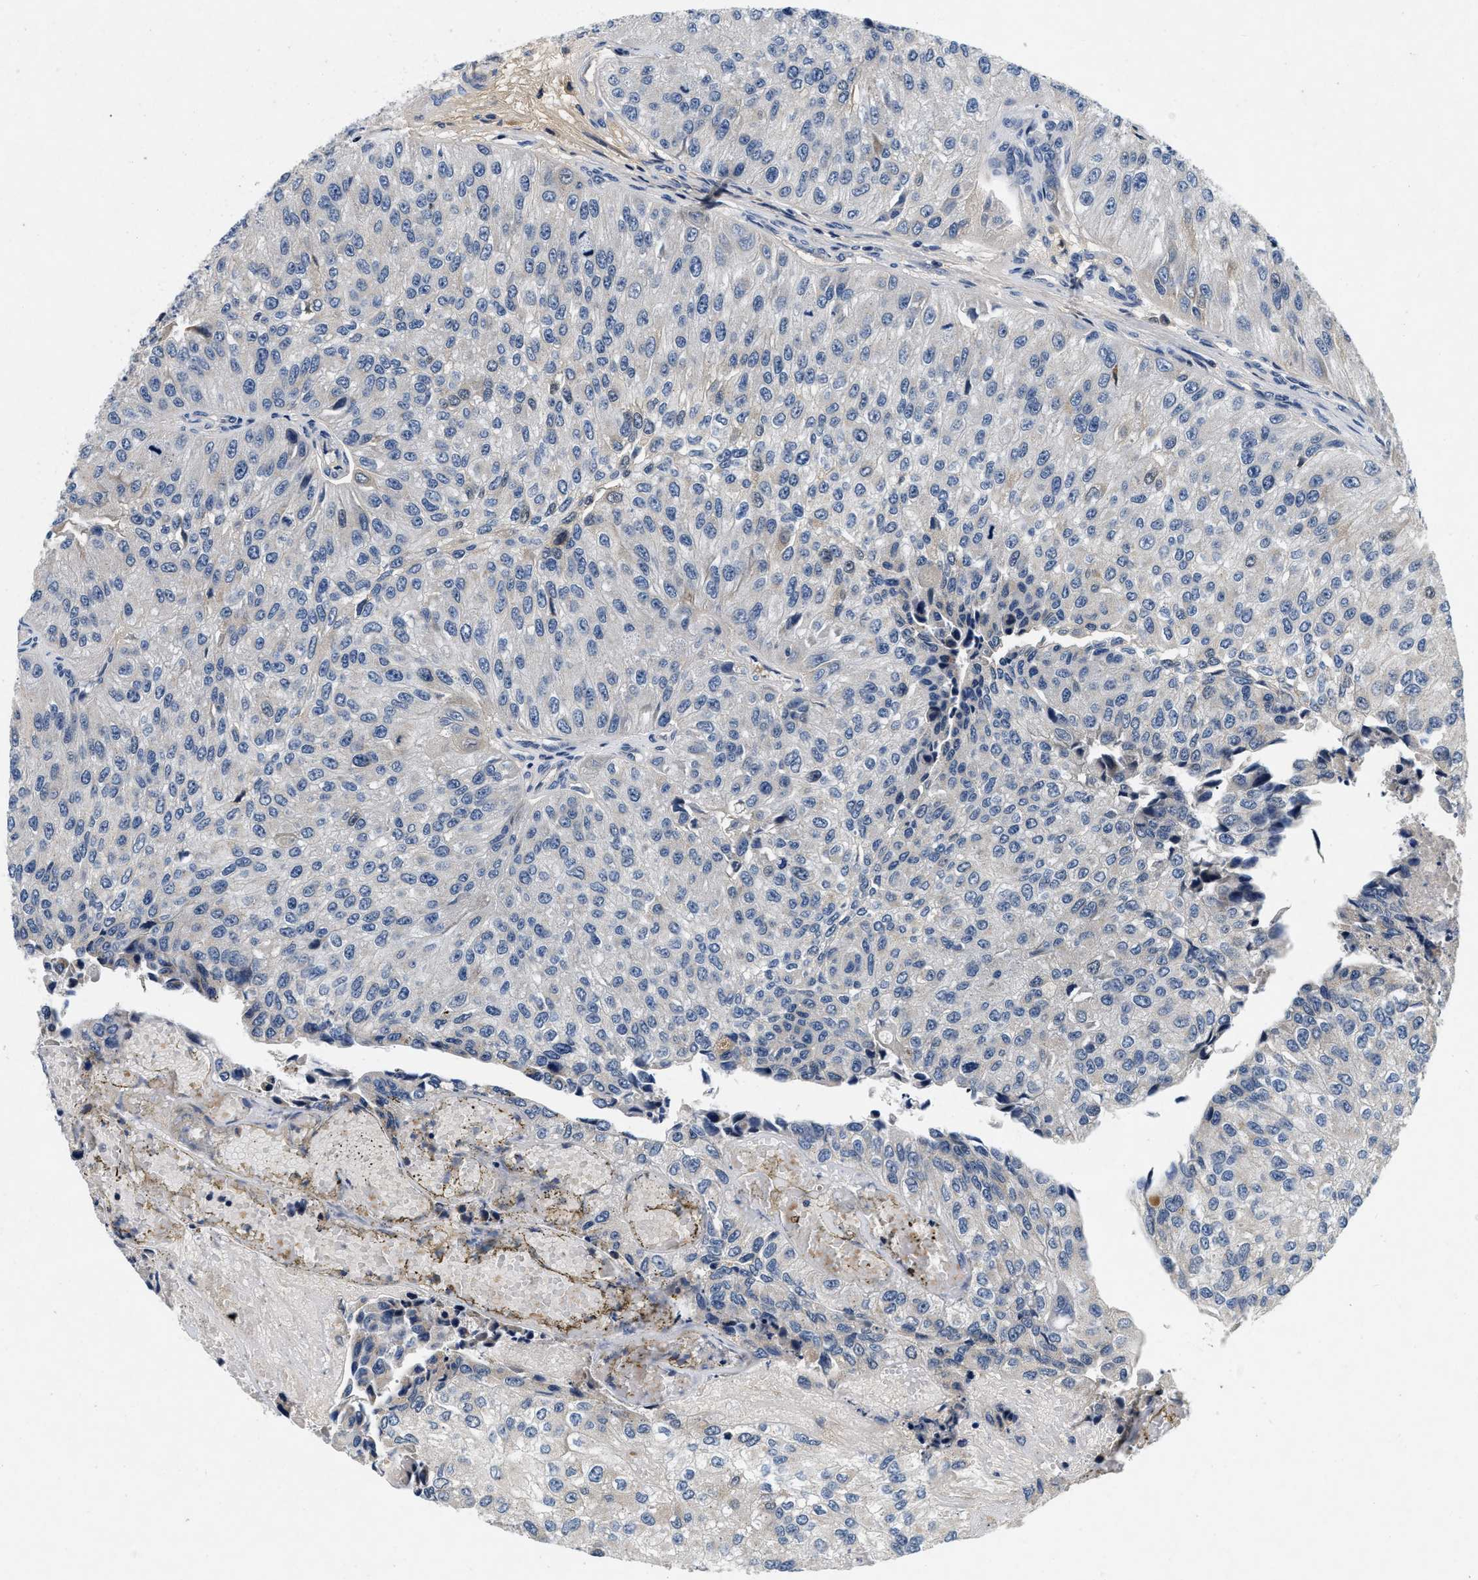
{"staining": {"intensity": "negative", "quantity": "none", "location": "none"}, "tissue": "urothelial cancer", "cell_type": "Tumor cells", "image_type": "cancer", "snomed": [{"axis": "morphology", "description": "Urothelial carcinoma, High grade"}, {"axis": "topography", "description": "Kidney"}, {"axis": "topography", "description": "Urinary bladder"}], "caption": "Tumor cells are negative for protein expression in human urothelial carcinoma (high-grade). (Brightfield microscopy of DAB (3,3'-diaminobenzidine) immunohistochemistry (IHC) at high magnification).", "gene": "PDP1", "patient": {"sex": "male", "age": 77}}